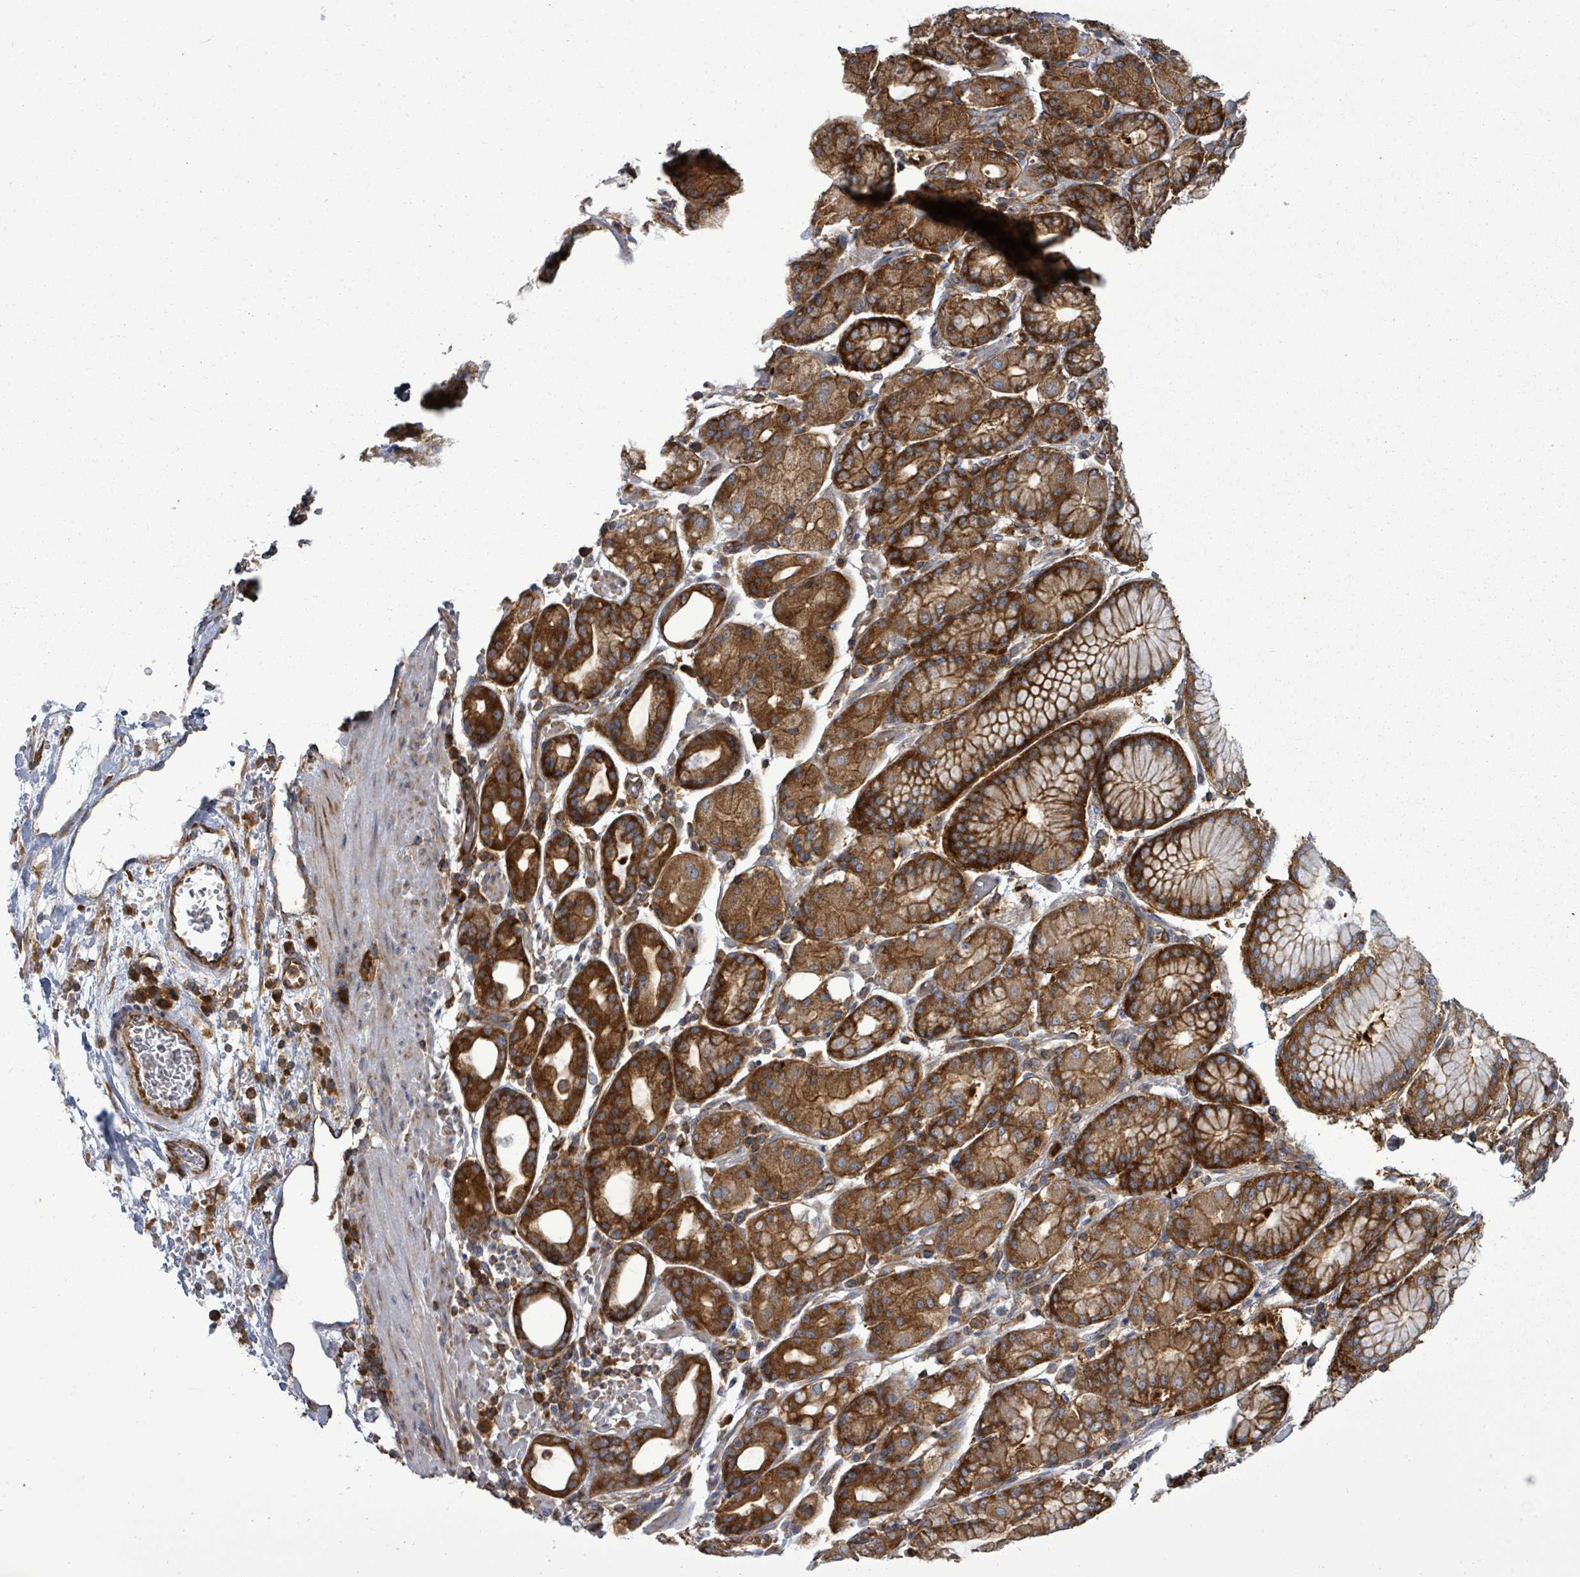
{"staining": {"intensity": "strong", "quantity": ">75%", "location": "cytoplasmic/membranous"}, "tissue": "stomach cancer", "cell_type": "Tumor cells", "image_type": "cancer", "snomed": [{"axis": "morphology", "description": "Adenocarcinoma, NOS"}, {"axis": "topography", "description": "Stomach"}], "caption": "Human stomach cancer stained with a brown dye displays strong cytoplasmic/membranous positive staining in approximately >75% of tumor cells.", "gene": "EIF3C", "patient": {"sex": "male", "age": 48}}